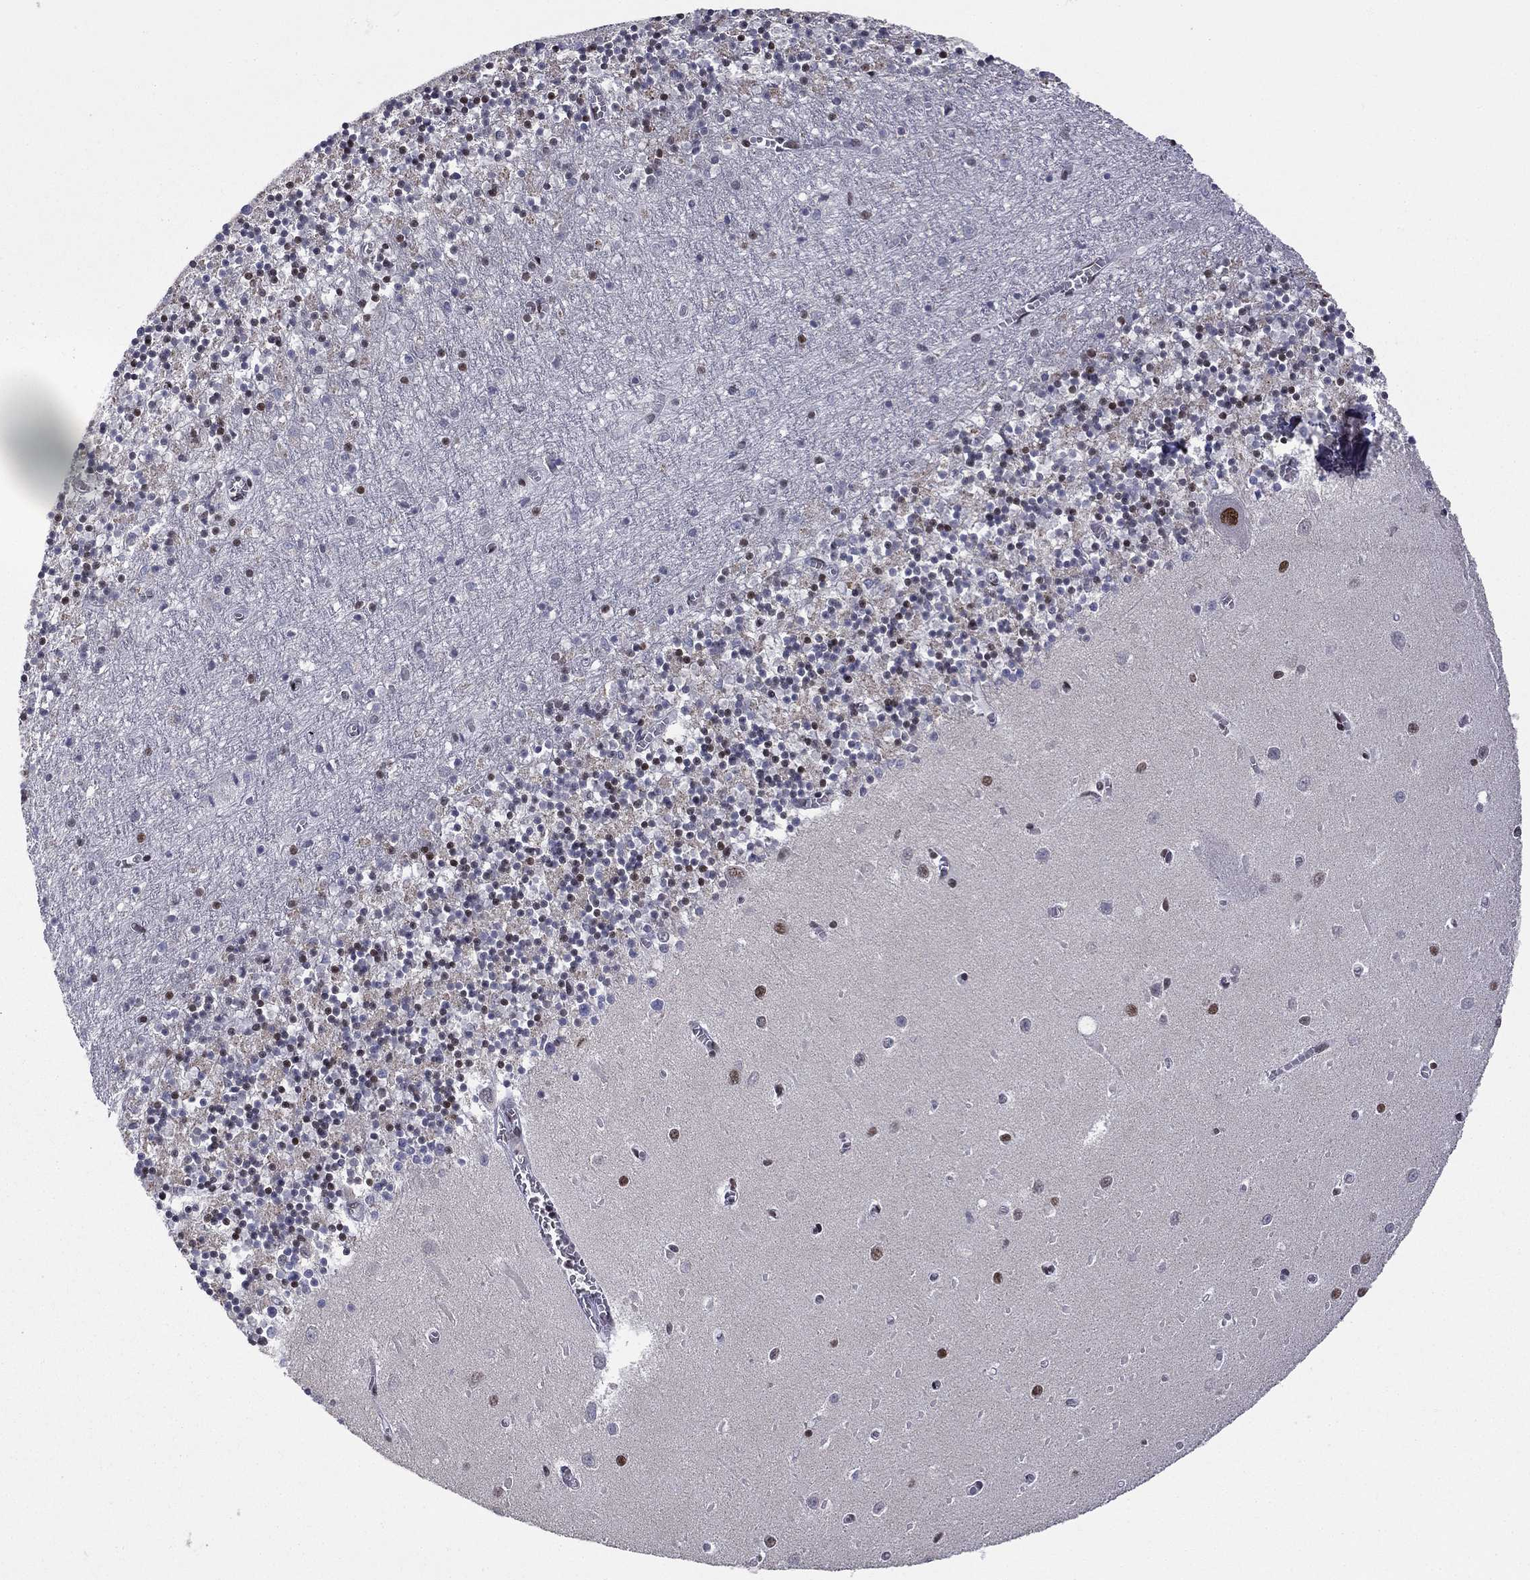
{"staining": {"intensity": "negative", "quantity": "none", "location": "none"}, "tissue": "cerebellum", "cell_type": "Cells in granular layer", "image_type": "normal", "snomed": [{"axis": "morphology", "description": "Normal tissue, NOS"}, {"axis": "topography", "description": "Cerebellum"}], "caption": "This is a photomicrograph of IHC staining of normal cerebellum, which shows no expression in cells in granular layer. (DAB (3,3'-diaminobenzidine) IHC with hematoxylin counter stain).", "gene": "ETV5", "patient": {"sex": "female", "age": 64}}